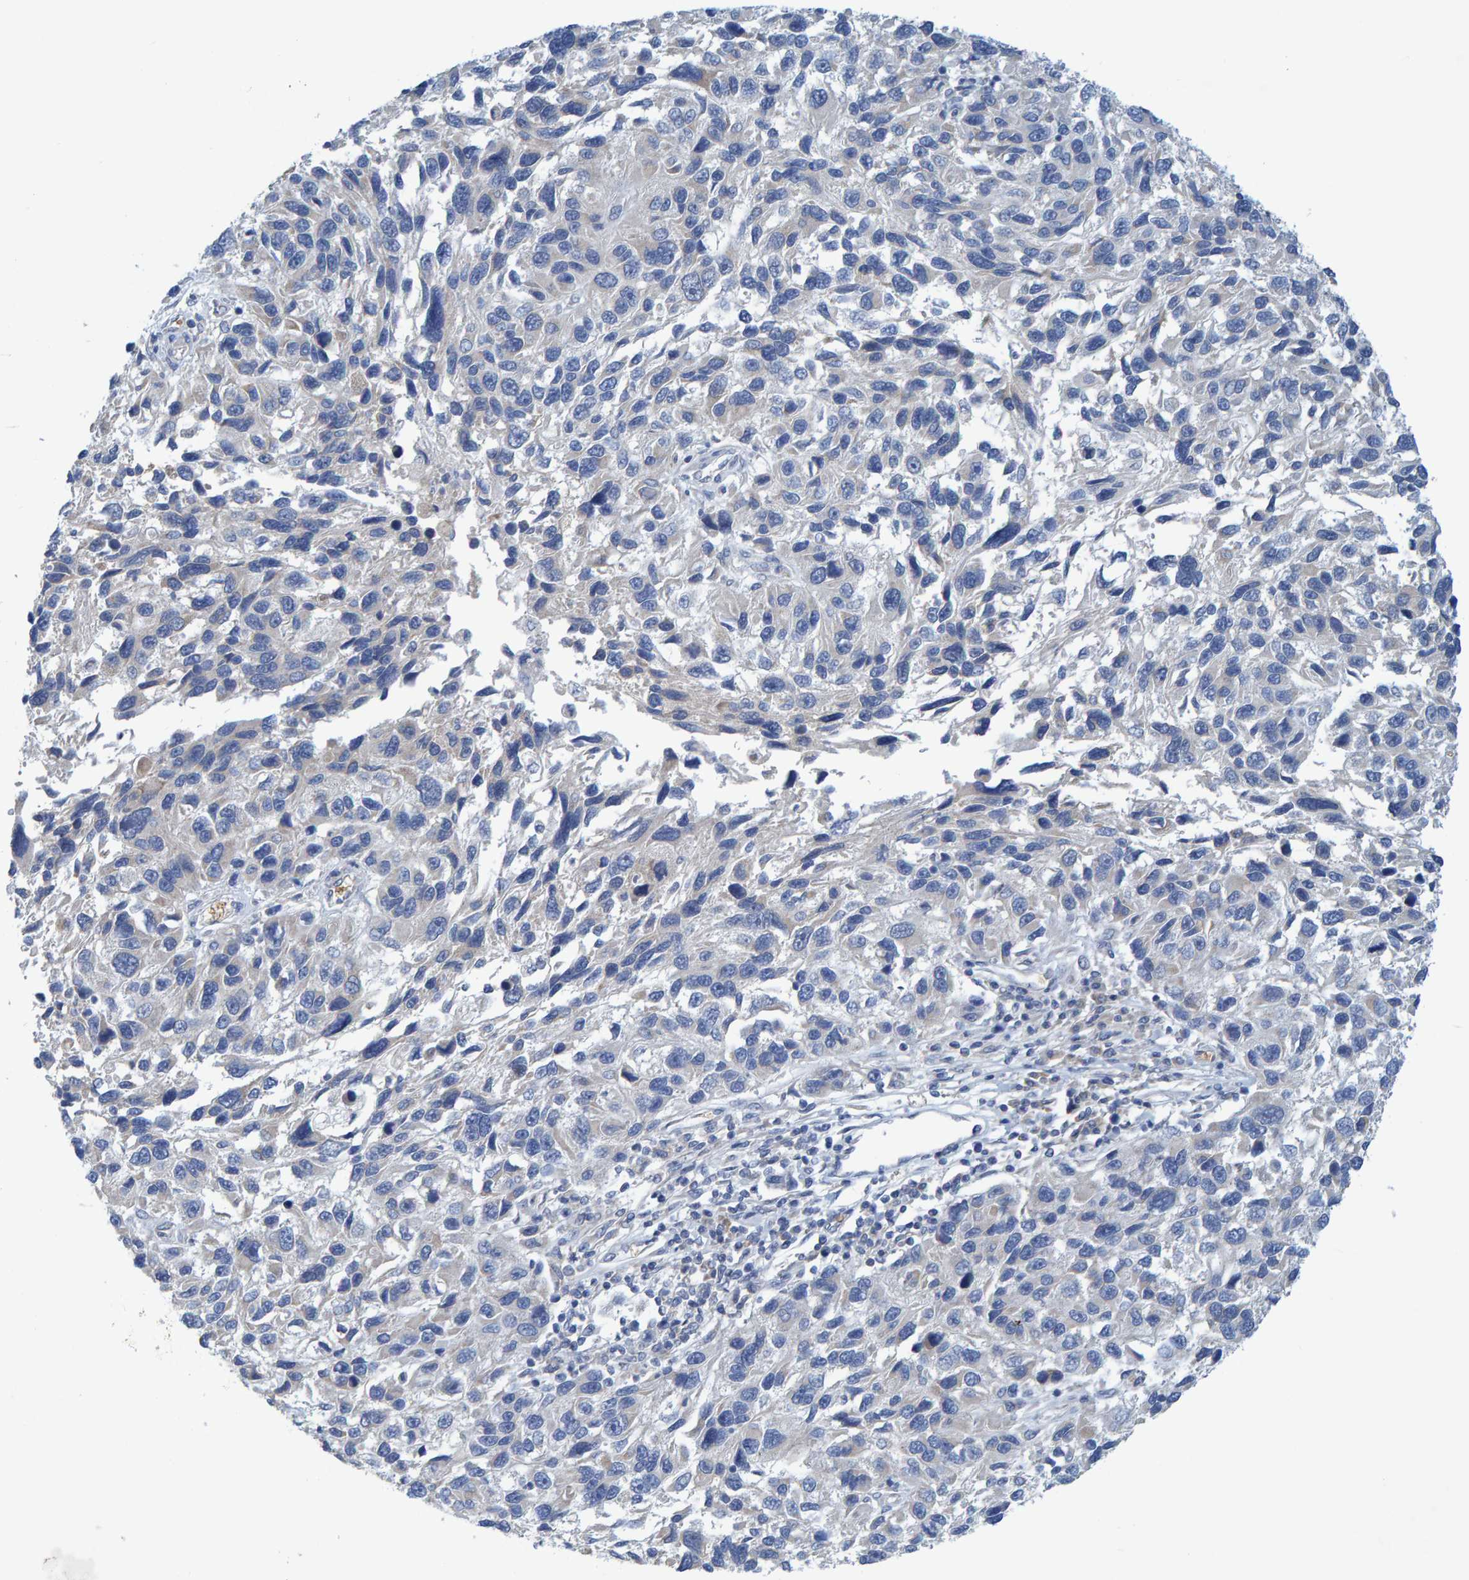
{"staining": {"intensity": "negative", "quantity": "none", "location": "none"}, "tissue": "melanoma", "cell_type": "Tumor cells", "image_type": "cancer", "snomed": [{"axis": "morphology", "description": "Malignant melanoma, NOS"}, {"axis": "topography", "description": "Skin"}], "caption": "An image of malignant melanoma stained for a protein exhibits no brown staining in tumor cells.", "gene": "ALAD", "patient": {"sex": "male", "age": 53}}